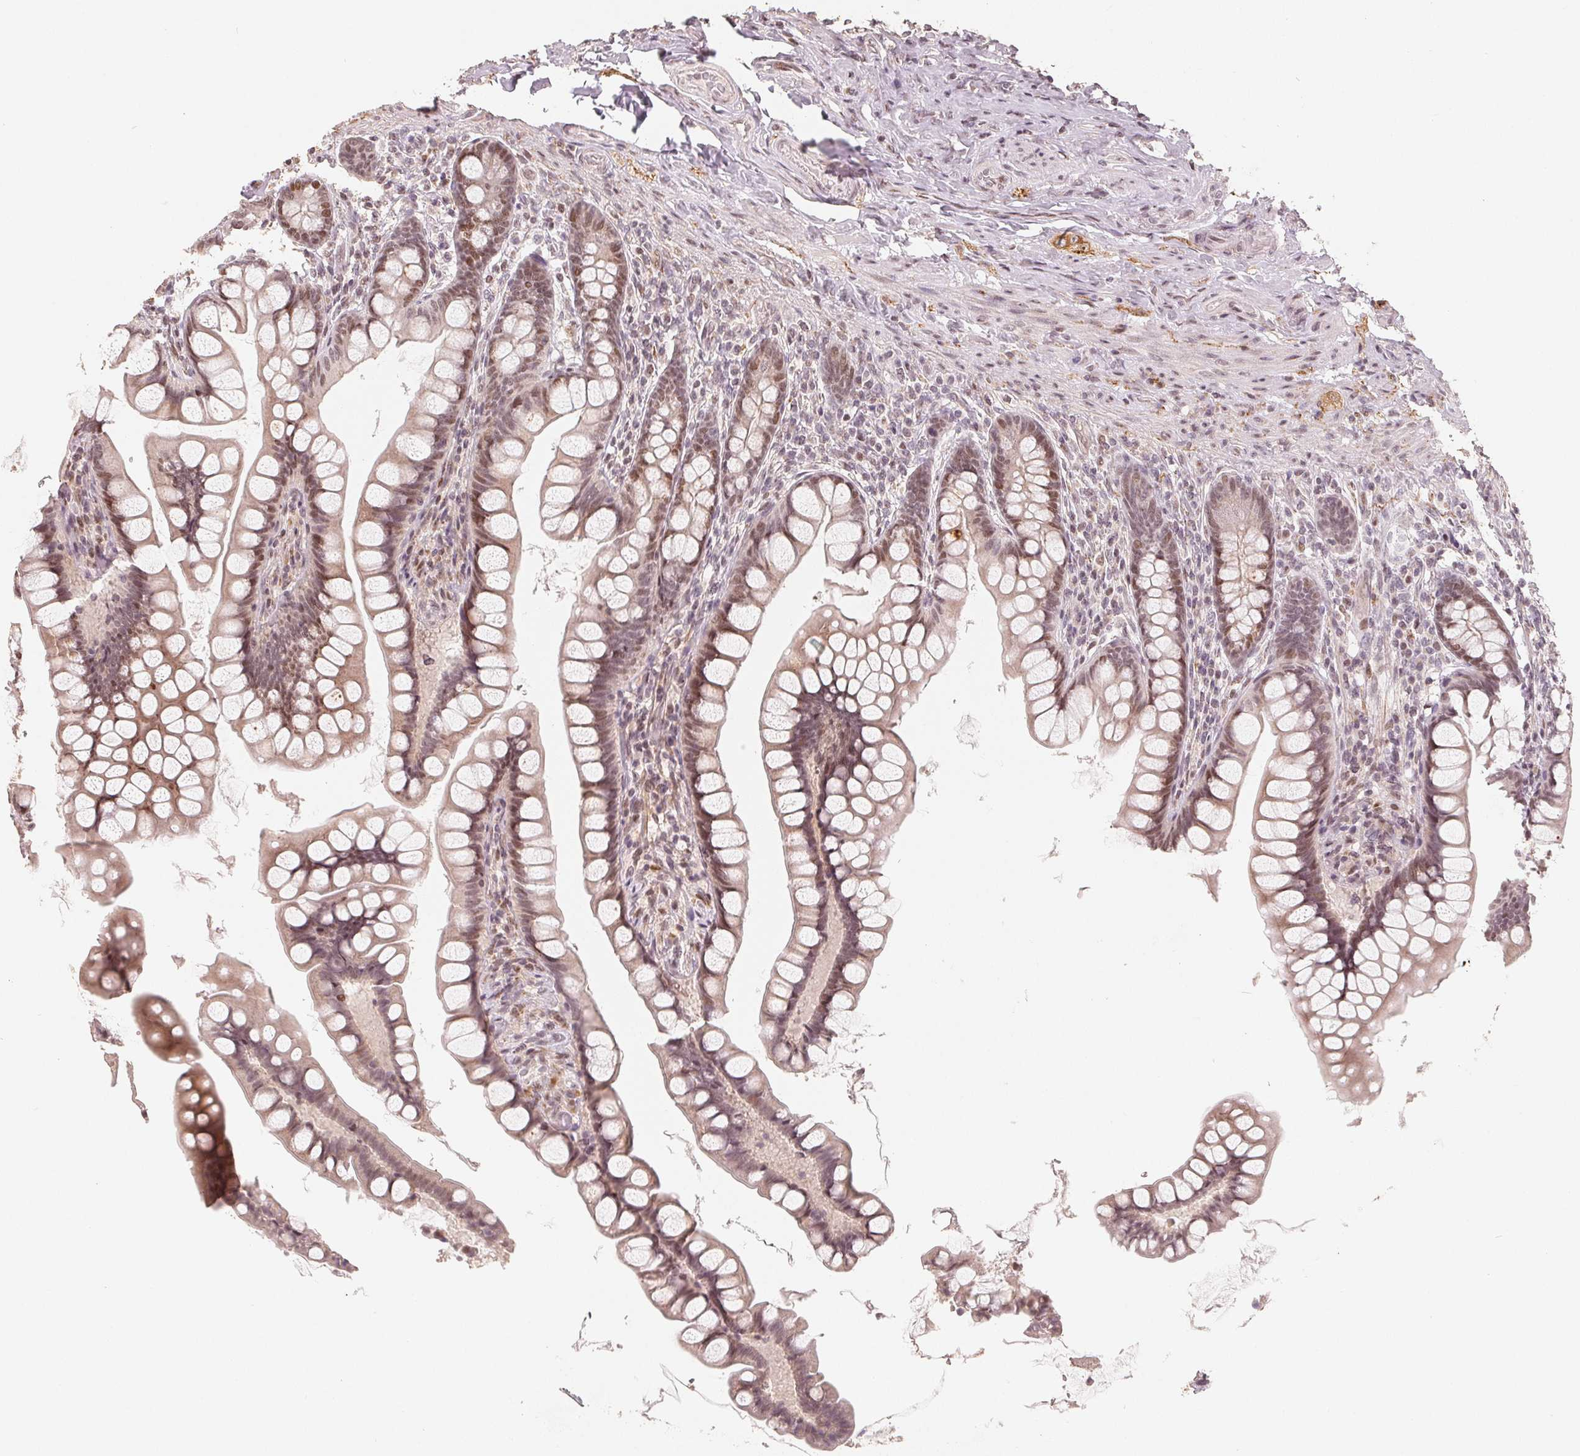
{"staining": {"intensity": "weak", "quantity": "25%-75%", "location": "nuclear"}, "tissue": "small intestine", "cell_type": "Glandular cells", "image_type": "normal", "snomed": [{"axis": "morphology", "description": "Normal tissue, NOS"}, {"axis": "topography", "description": "Small intestine"}], "caption": "A low amount of weak nuclear expression is appreciated in about 25%-75% of glandular cells in benign small intestine. The staining is performed using DAB (3,3'-diaminobenzidine) brown chromogen to label protein expression. The nuclei are counter-stained blue using hematoxylin.", "gene": "CCDC138", "patient": {"sex": "male", "age": 70}}